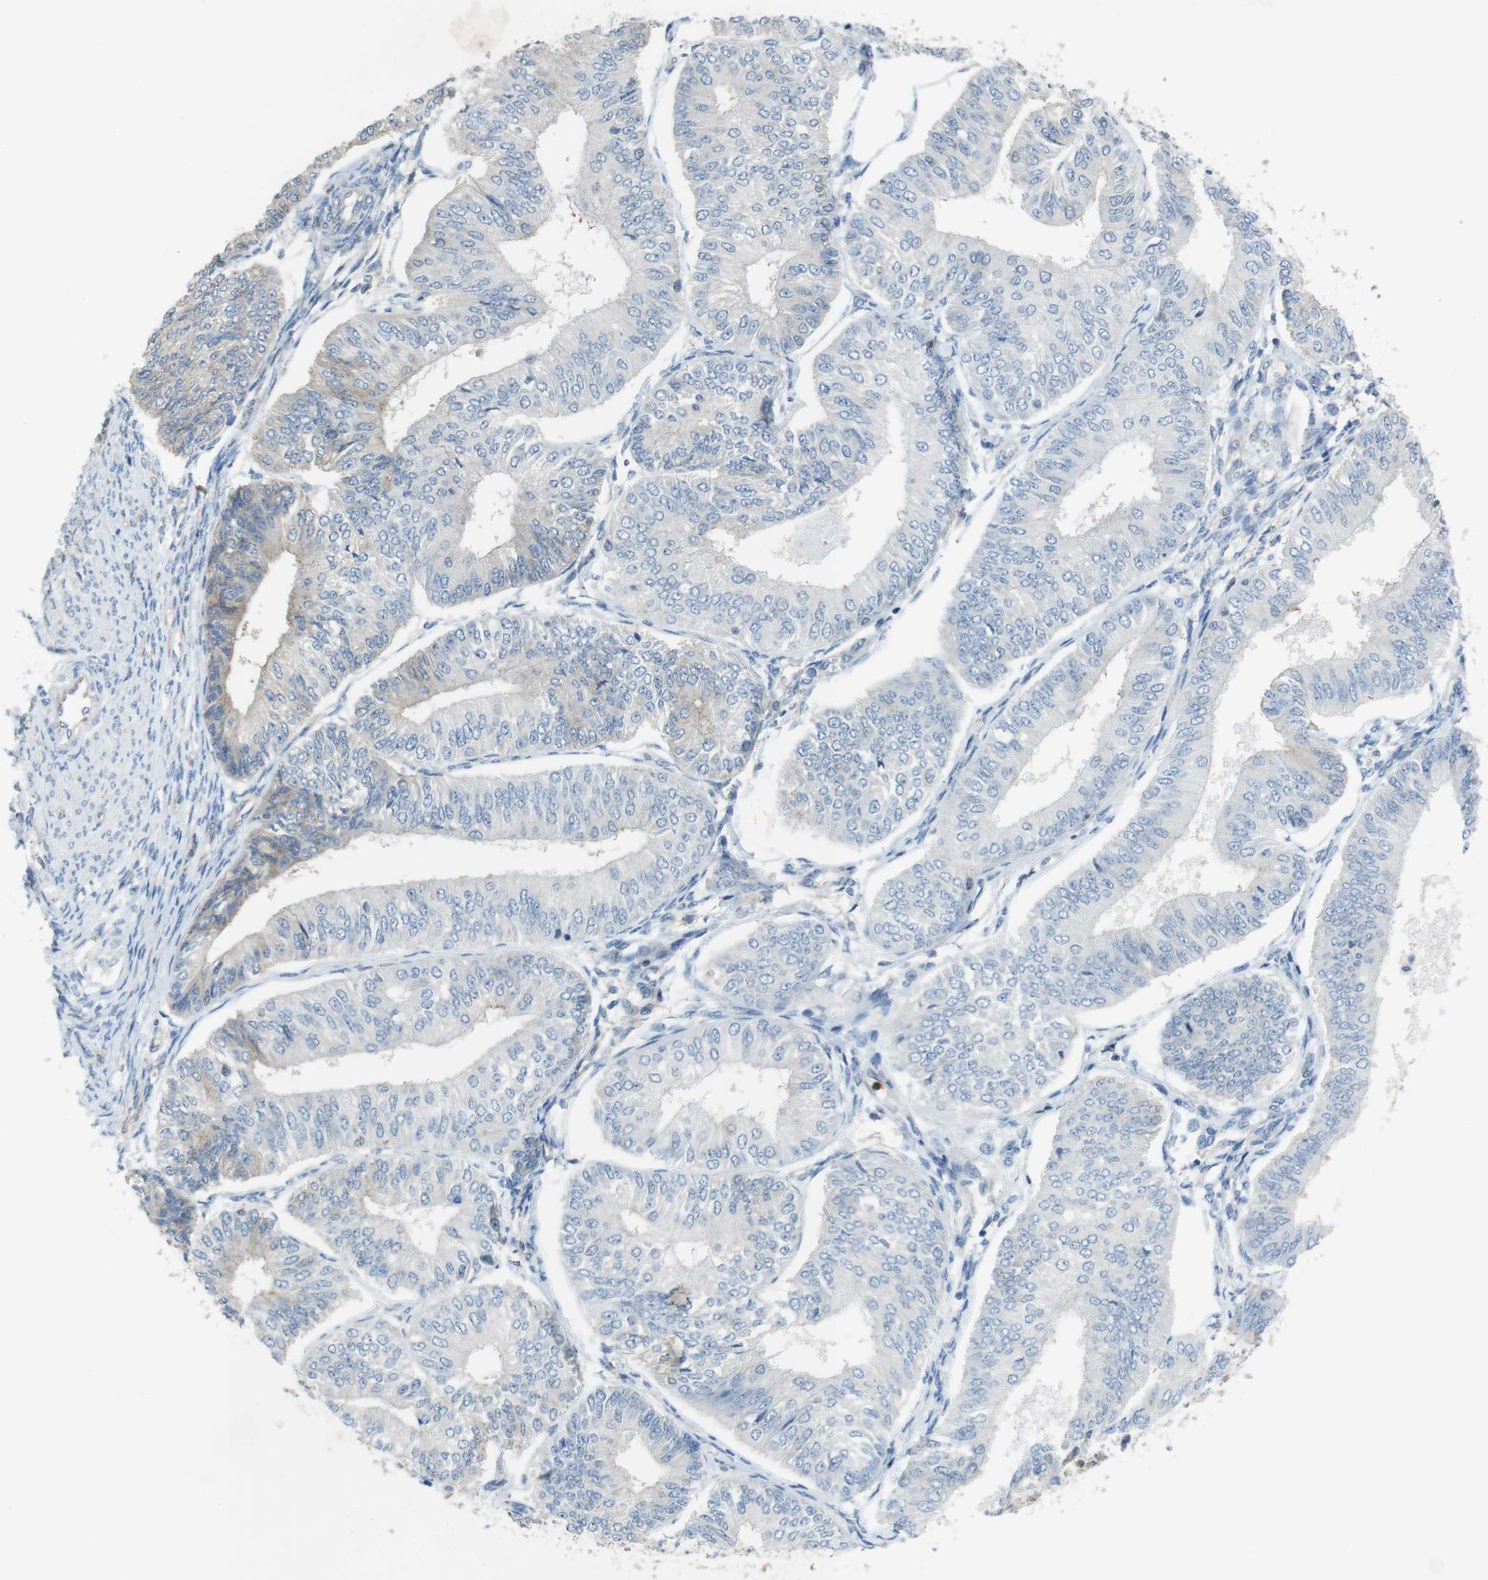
{"staining": {"intensity": "negative", "quantity": "none", "location": "none"}, "tissue": "endometrial cancer", "cell_type": "Tumor cells", "image_type": "cancer", "snomed": [{"axis": "morphology", "description": "Adenocarcinoma, NOS"}, {"axis": "topography", "description": "Endometrium"}], "caption": "This is a image of immunohistochemistry staining of endometrial cancer, which shows no staining in tumor cells.", "gene": "PCDH10", "patient": {"sex": "female", "age": 58}}